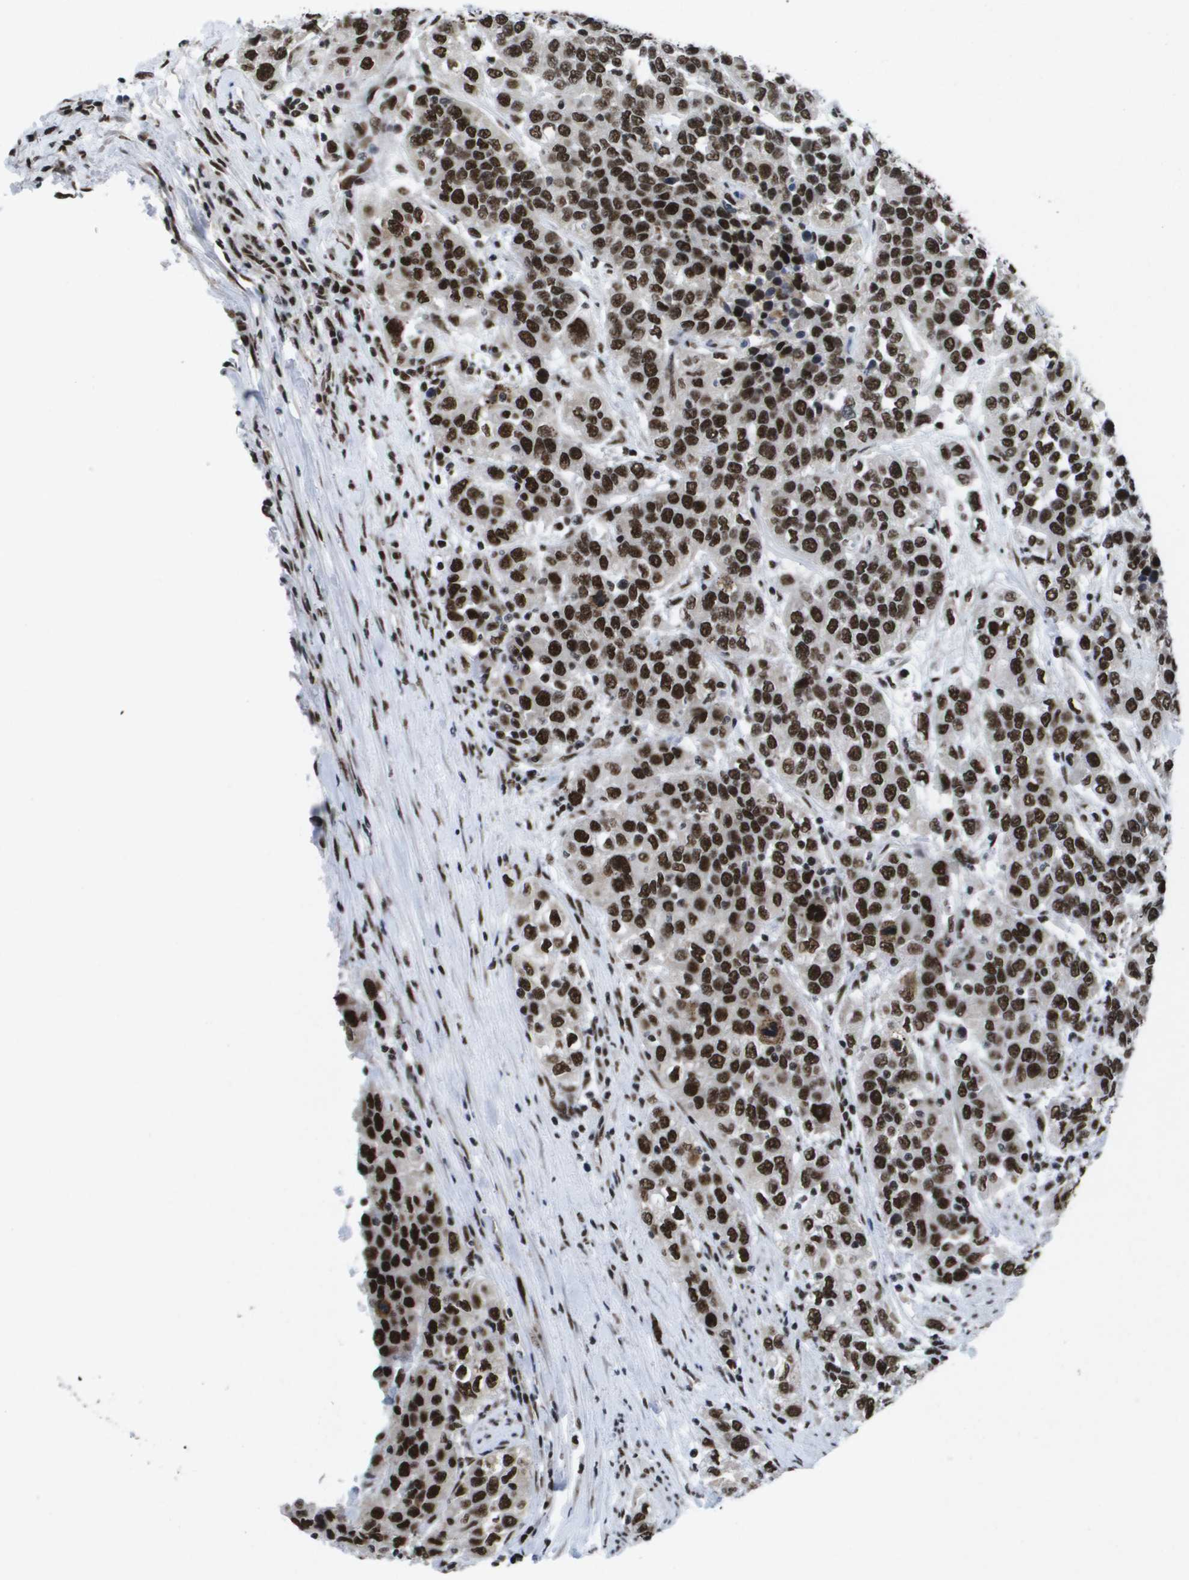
{"staining": {"intensity": "strong", "quantity": ">75%", "location": "nuclear"}, "tissue": "urothelial cancer", "cell_type": "Tumor cells", "image_type": "cancer", "snomed": [{"axis": "morphology", "description": "Urothelial carcinoma, High grade"}, {"axis": "topography", "description": "Urinary bladder"}], "caption": "A high-resolution photomicrograph shows immunohistochemistry staining of urothelial carcinoma (high-grade), which demonstrates strong nuclear expression in approximately >75% of tumor cells.", "gene": "NSRP1", "patient": {"sex": "female", "age": 80}}